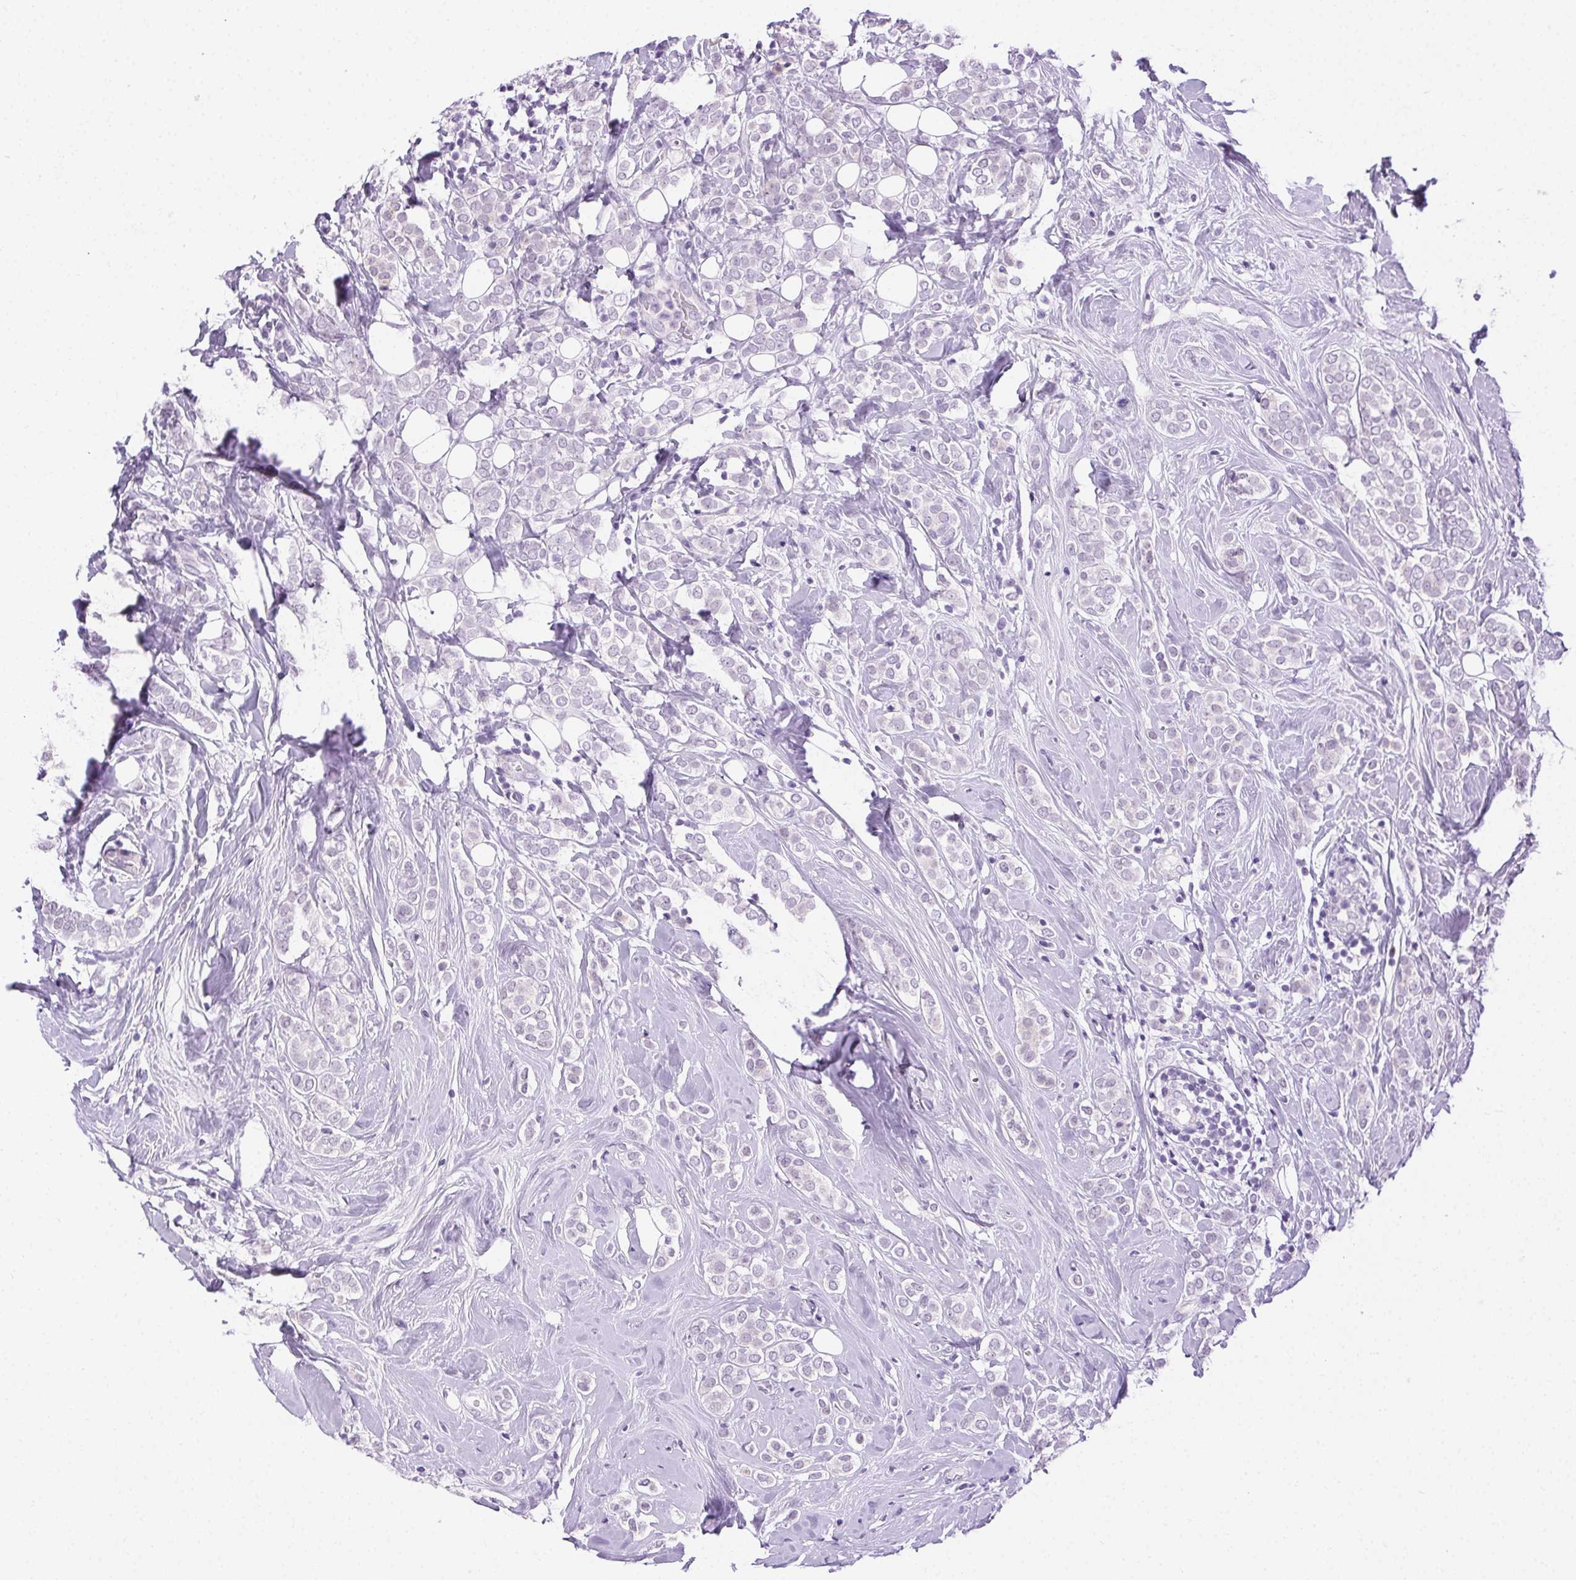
{"staining": {"intensity": "negative", "quantity": "none", "location": "none"}, "tissue": "breast cancer", "cell_type": "Tumor cells", "image_type": "cancer", "snomed": [{"axis": "morphology", "description": "Lobular carcinoma"}, {"axis": "topography", "description": "Breast"}], "caption": "Protein analysis of breast lobular carcinoma exhibits no significant positivity in tumor cells.", "gene": "C20orf85", "patient": {"sex": "female", "age": 49}}